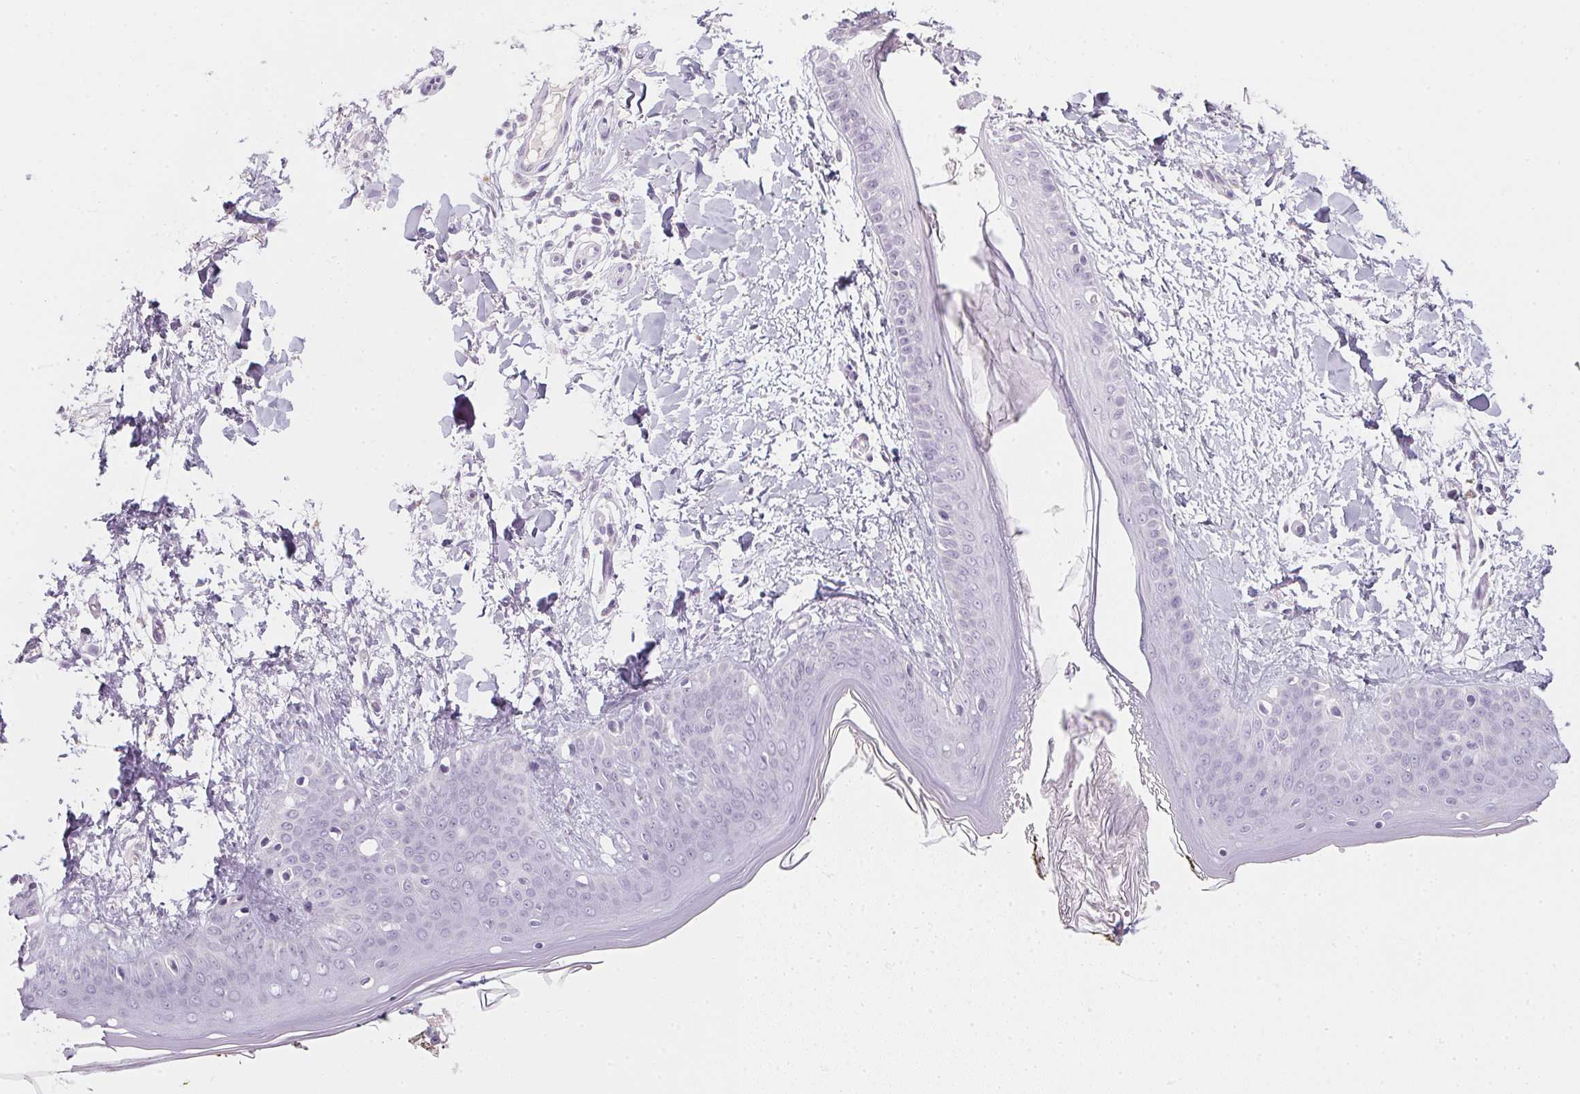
{"staining": {"intensity": "negative", "quantity": "none", "location": "none"}, "tissue": "skin", "cell_type": "Fibroblasts", "image_type": "normal", "snomed": [{"axis": "morphology", "description": "Normal tissue, NOS"}, {"axis": "topography", "description": "Skin"}], "caption": "IHC histopathology image of benign human skin stained for a protein (brown), which demonstrates no staining in fibroblasts.", "gene": "TMEM72", "patient": {"sex": "female", "age": 34}}